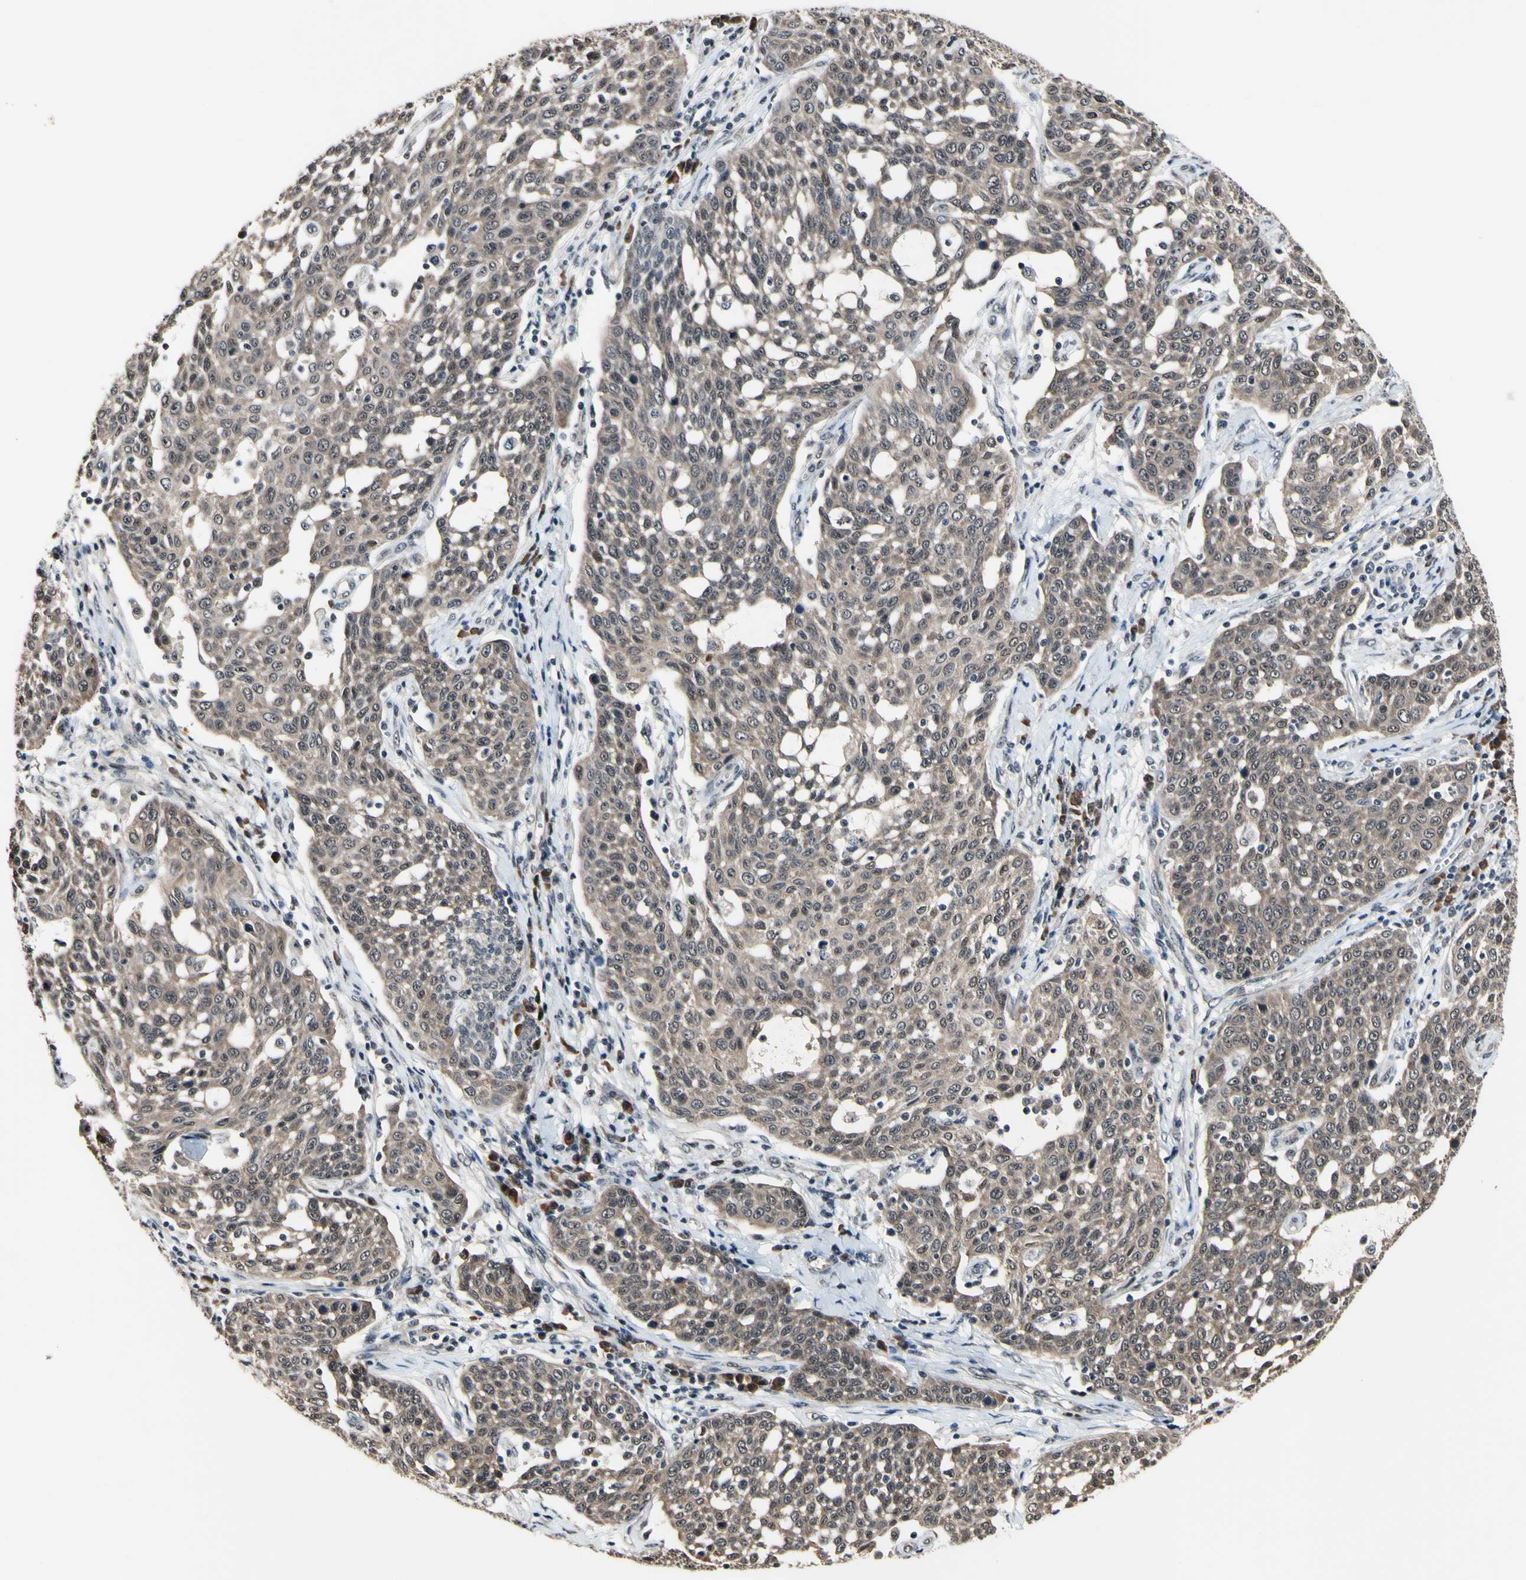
{"staining": {"intensity": "weak", "quantity": ">75%", "location": "cytoplasmic/membranous,nuclear"}, "tissue": "cervical cancer", "cell_type": "Tumor cells", "image_type": "cancer", "snomed": [{"axis": "morphology", "description": "Squamous cell carcinoma, NOS"}, {"axis": "topography", "description": "Cervix"}], "caption": "Tumor cells exhibit low levels of weak cytoplasmic/membranous and nuclear expression in approximately >75% of cells in cervical squamous cell carcinoma.", "gene": "PSMD10", "patient": {"sex": "female", "age": 34}}